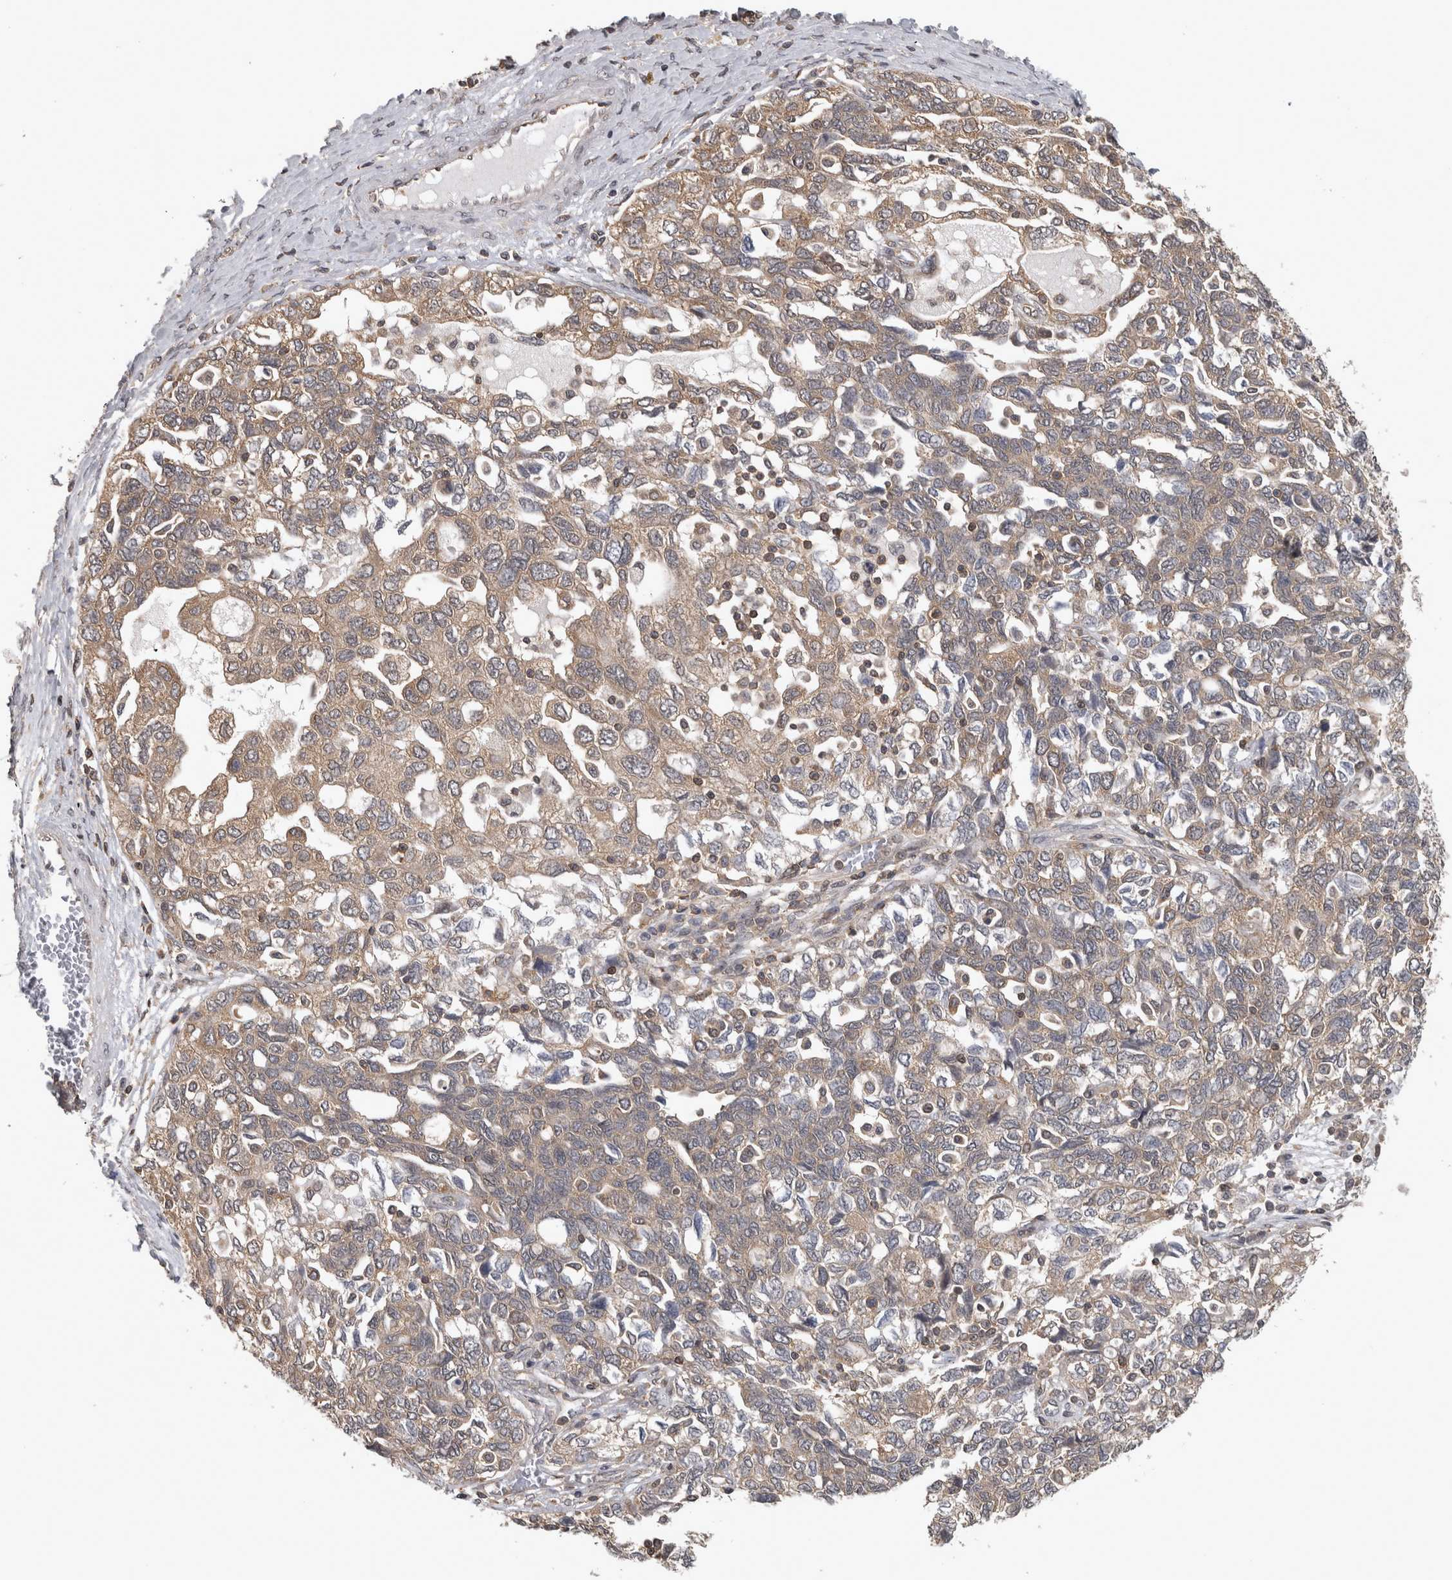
{"staining": {"intensity": "weak", "quantity": ">75%", "location": "cytoplasmic/membranous"}, "tissue": "ovarian cancer", "cell_type": "Tumor cells", "image_type": "cancer", "snomed": [{"axis": "morphology", "description": "Carcinoma, NOS"}, {"axis": "morphology", "description": "Cystadenocarcinoma, serous, NOS"}, {"axis": "topography", "description": "Ovary"}], "caption": "Ovarian carcinoma was stained to show a protein in brown. There is low levels of weak cytoplasmic/membranous expression in approximately >75% of tumor cells.", "gene": "ATXN2", "patient": {"sex": "female", "age": 69}}